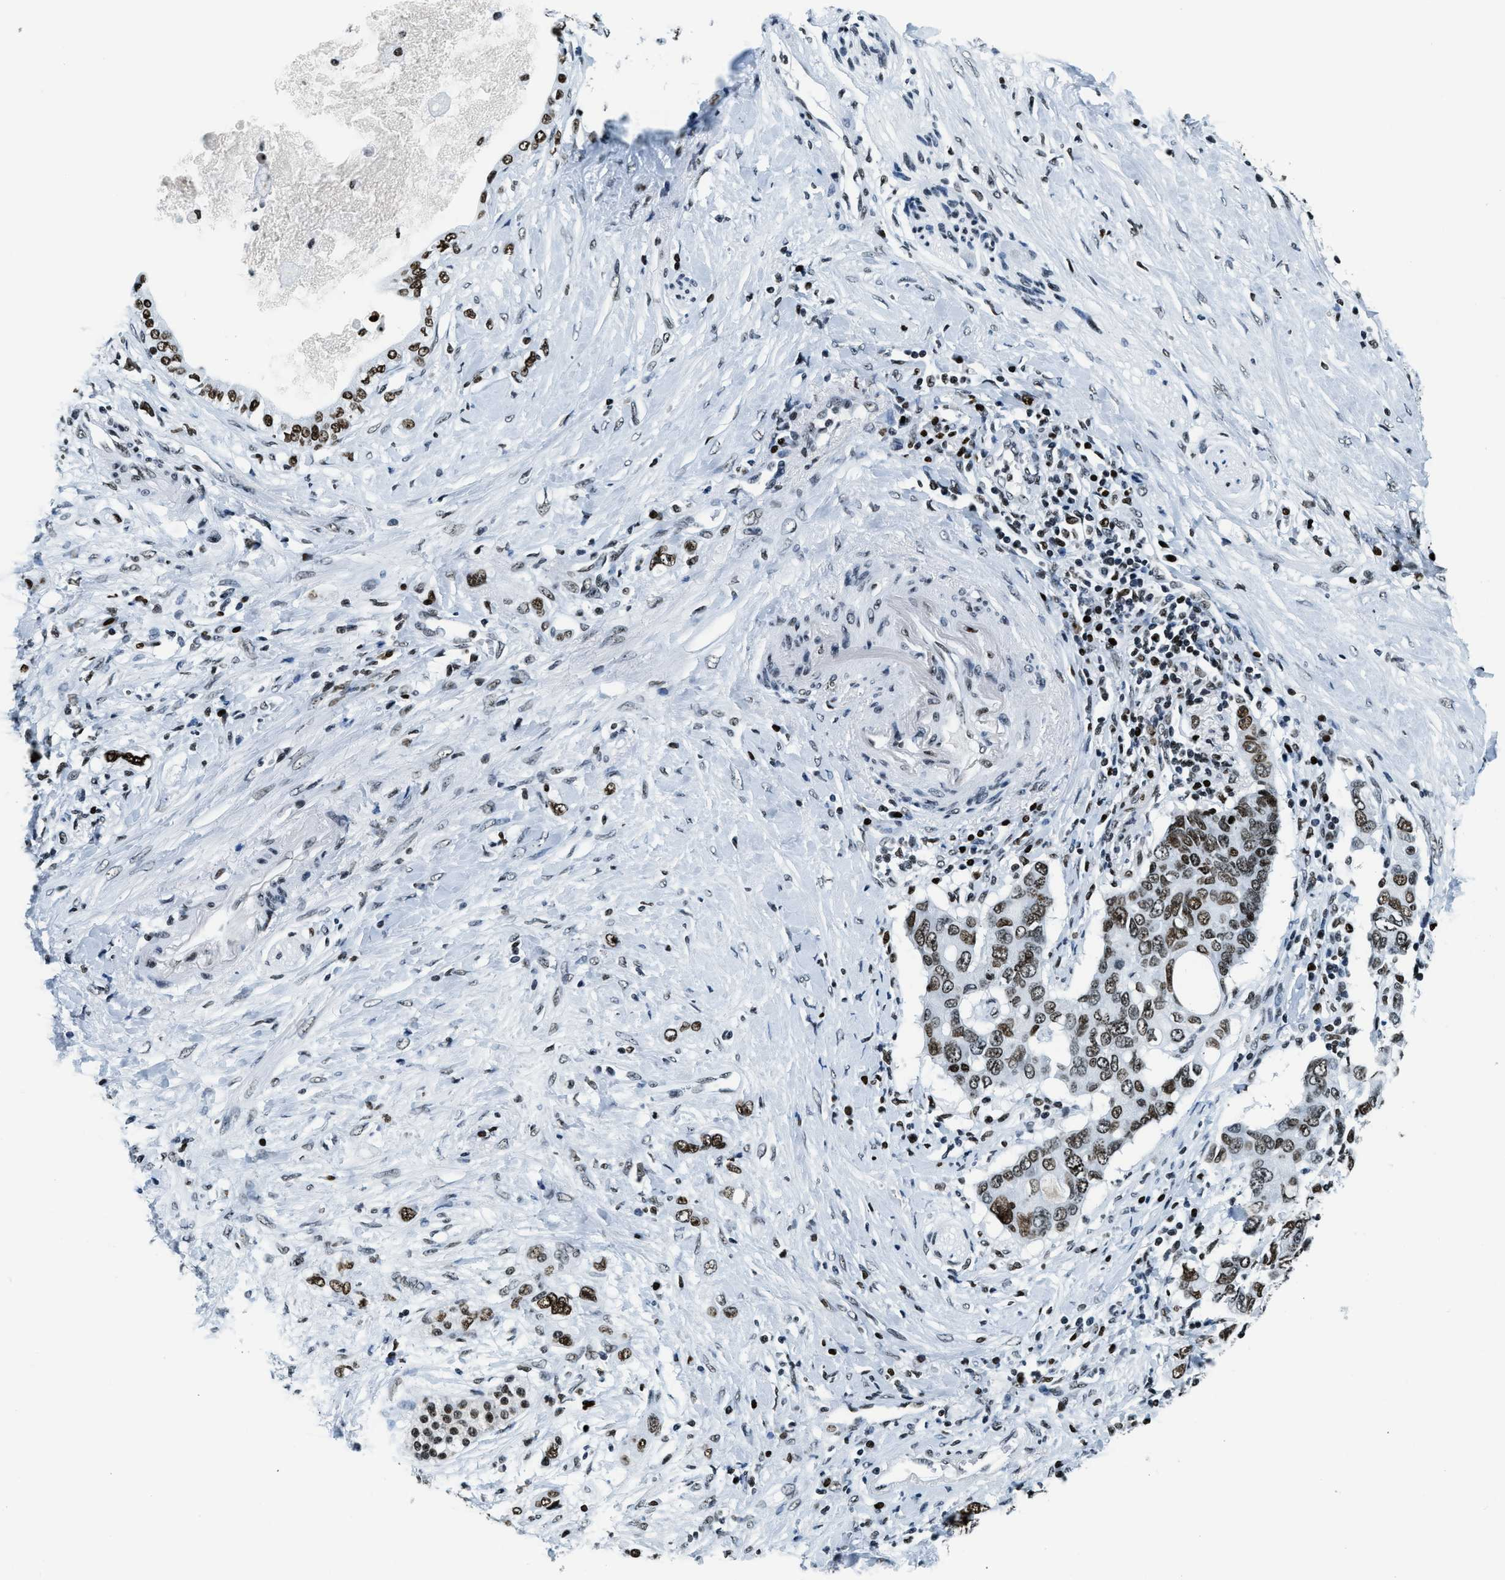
{"staining": {"intensity": "moderate", "quantity": ">75%", "location": "nuclear"}, "tissue": "pancreatic cancer", "cell_type": "Tumor cells", "image_type": "cancer", "snomed": [{"axis": "morphology", "description": "Adenocarcinoma, NOS"}, {"axis": "topography", "description": "Pancreas"}], "caption": "High-power microscopy captured an immunohistochemistry micrograph of pancreatic adenocarcinoma, revealing moderate nuclear positivity in about >75% of tumor cells.", "gene": "TOP1", "patient": {"sex": "female", "age": 56}}